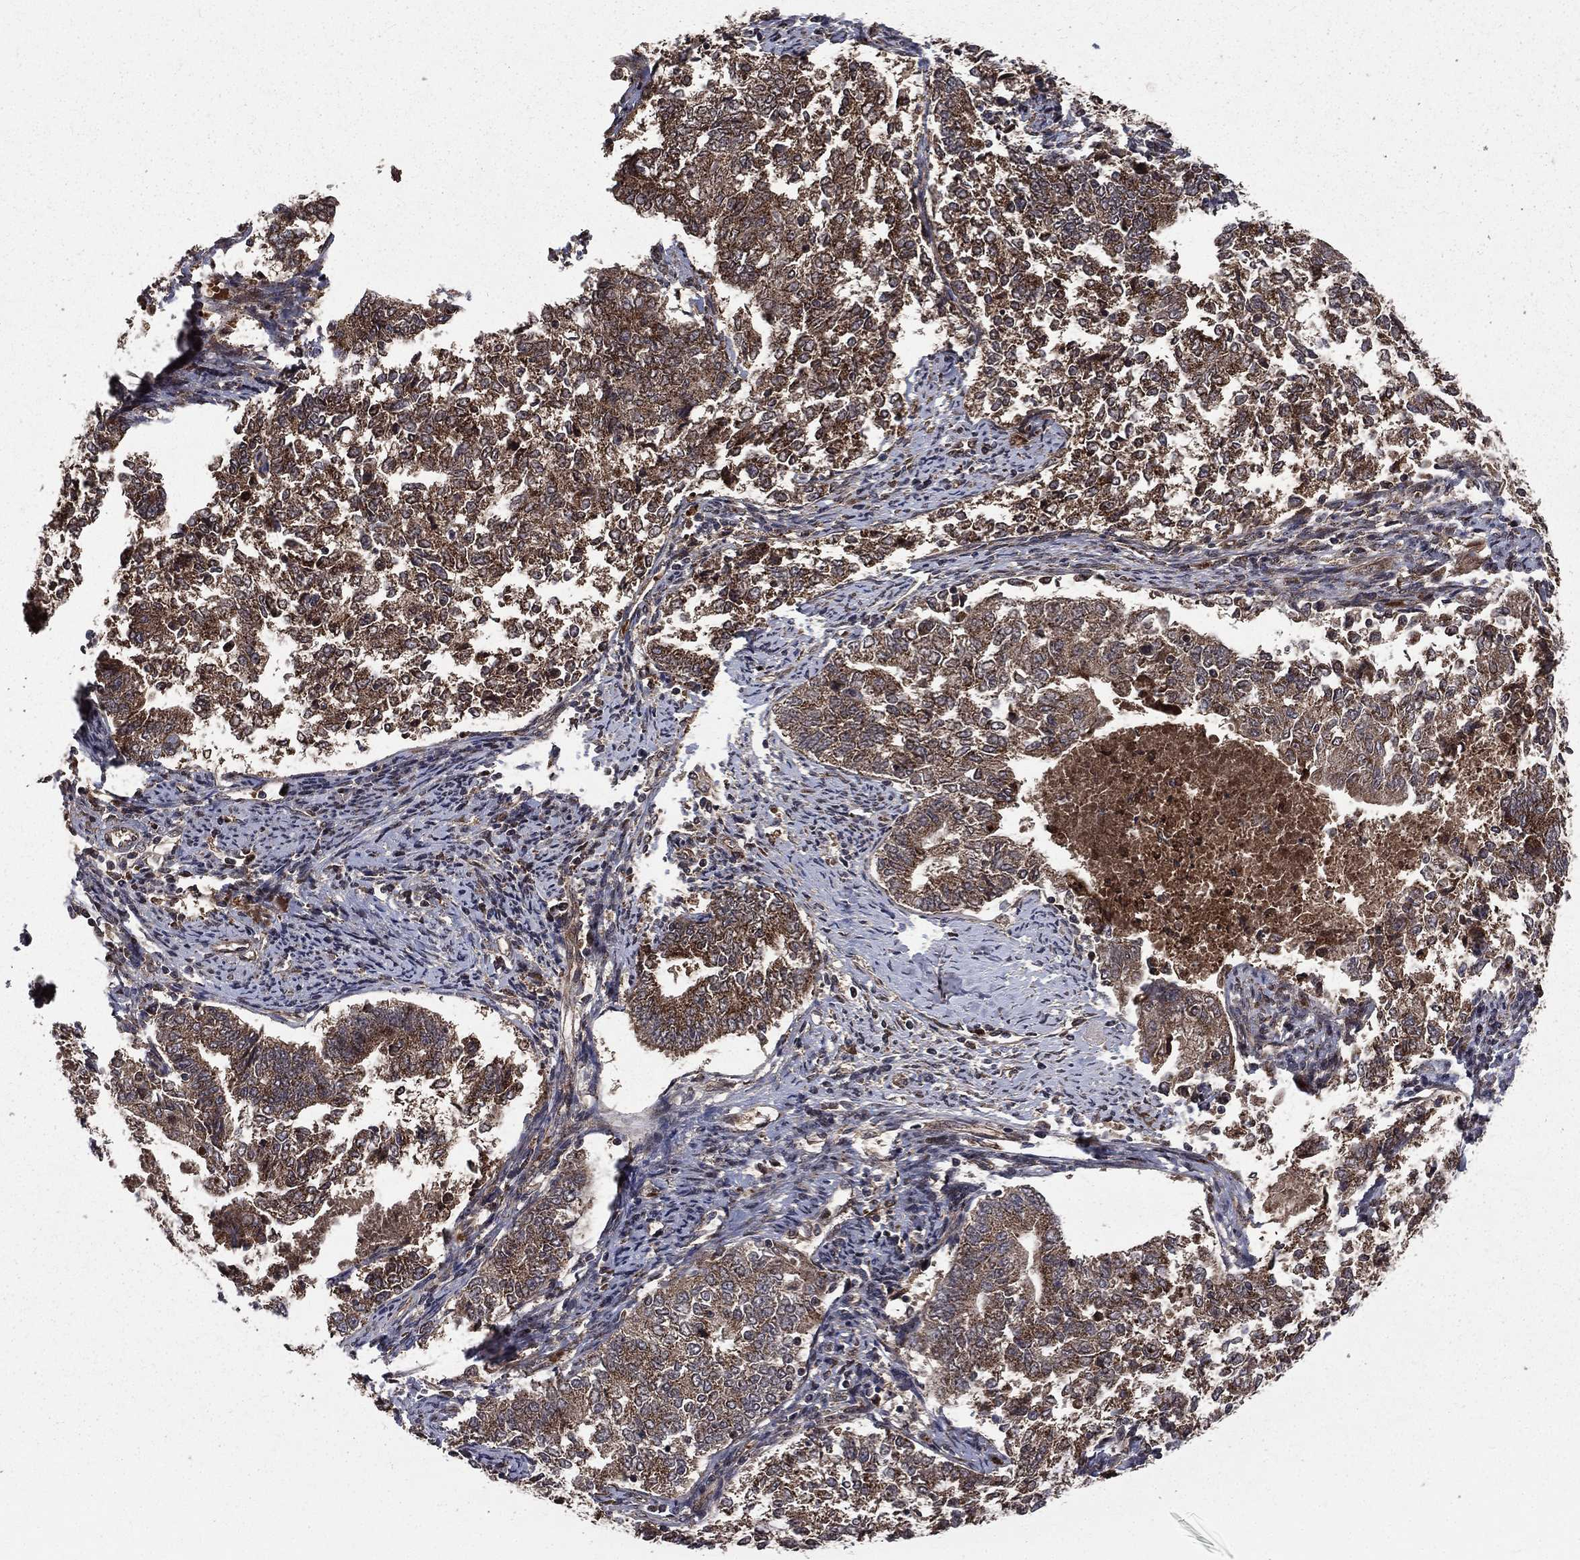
{"staining": {"intensity": "moderate", "quantity": ">75%", "location": "cytoplasmic/membranous"}, "tissue": "endometrial cancer", "cell_type": "Tumor cells", "image_type": "cancer", "snomed": [{"axis": "morphology", "description": "Adenocarcinoma, NOS"}, {"axis": "topography", "description": "Endometrium"}], "caption": "Immunohistochemical staining of human adenocarcinoma (endometrial) reveals medium levels of moderate cytoplasmic/membranous positivity in about >75% of tumor cells.", "gene": "LENG8", "patient": {"sex": "female", "age": 65}}